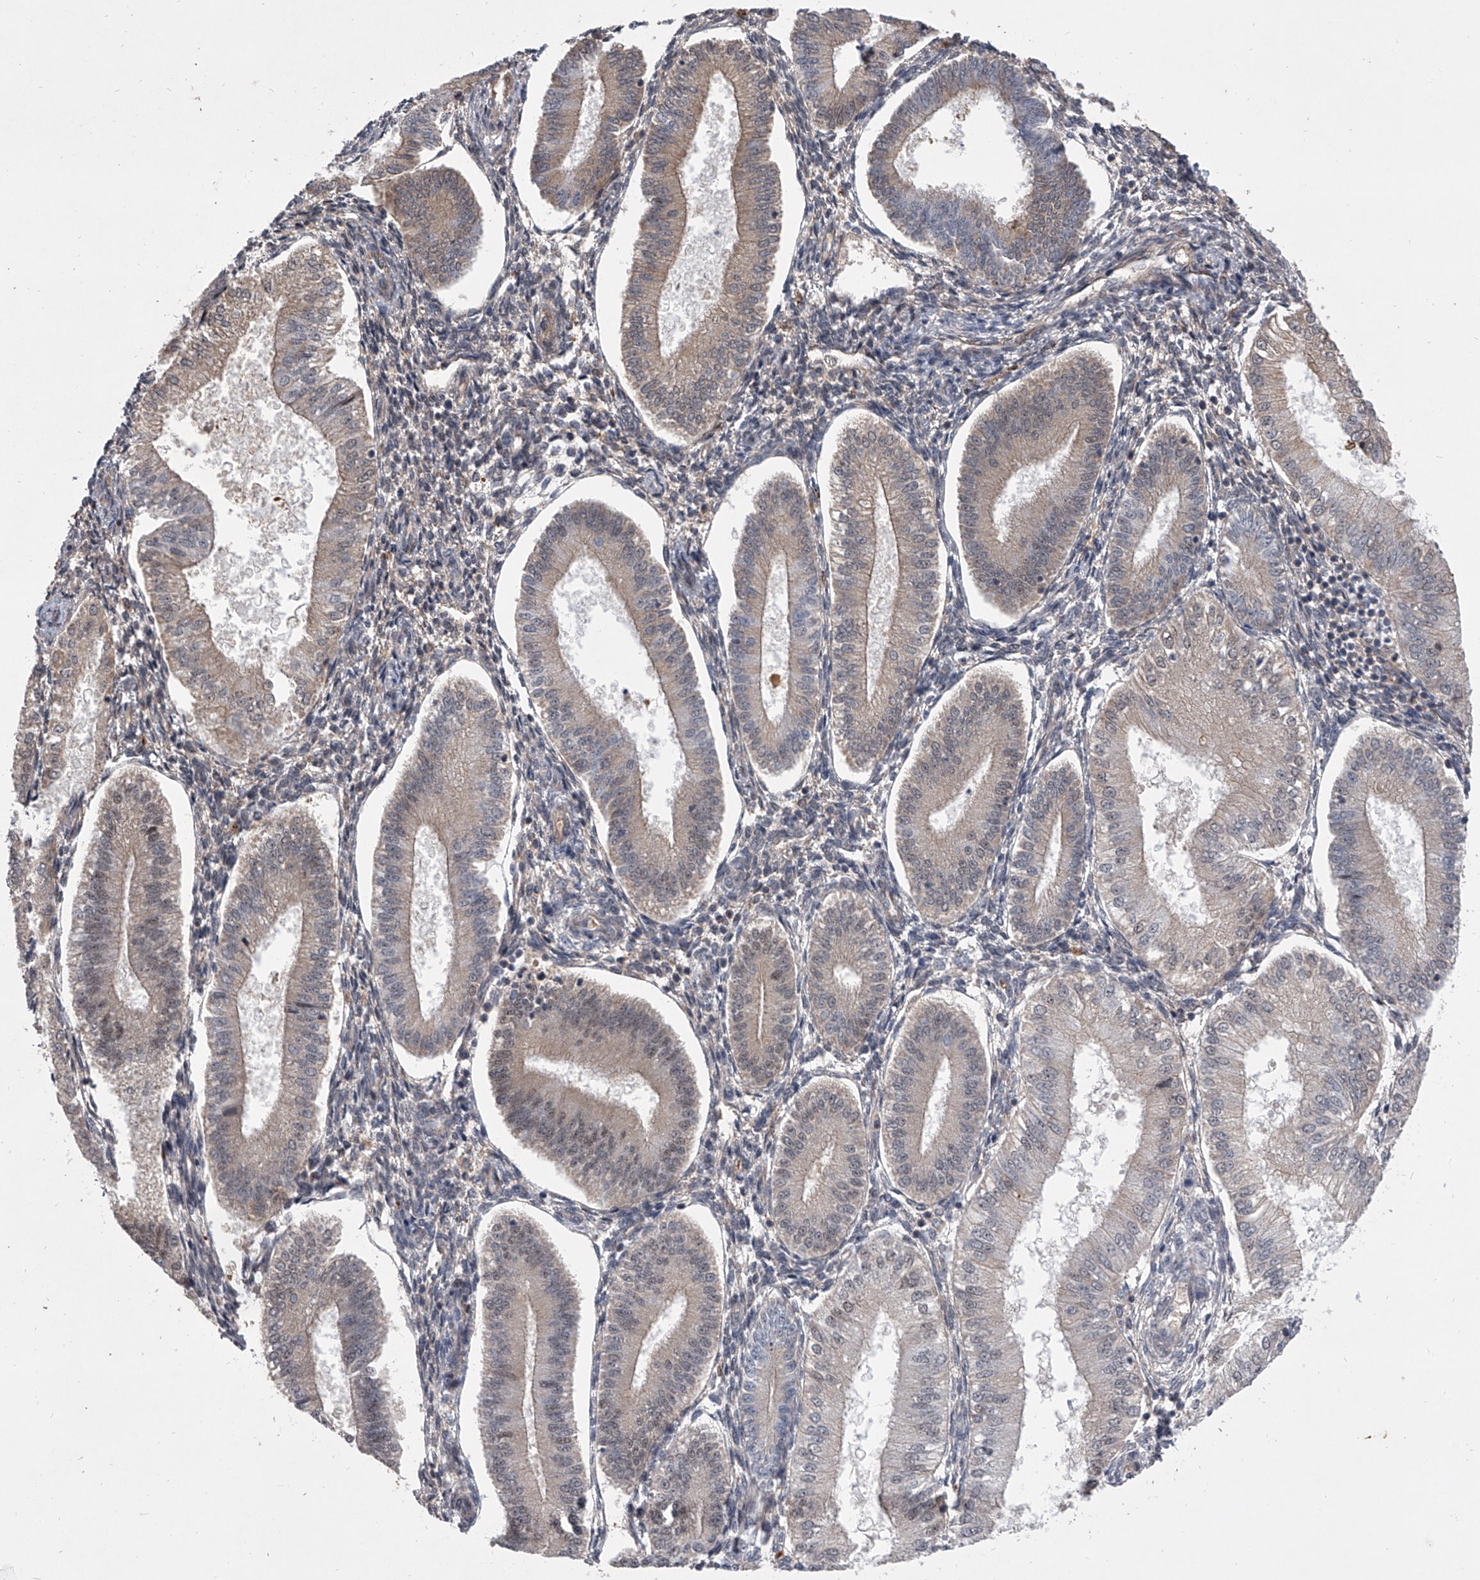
{"staining": {"intensity": "negative", "quantity": "none", "location": "none"}, "tissue": "endometrium", "cell_type": "Cells in endometrial stroma", "image_type": "normal", "snomed": [{"axis": "morphology", "description": "Normal tissue, NOS"}, {"axis": "topography", "description": "Endometrium"}], "caption": "DAB immunohistochemical staining of benign human endometrium reveals no significant positivity in cells in endometrial stroma.", "gene": "HEATR6", "patient": {"sex": "female", "age": 39}}